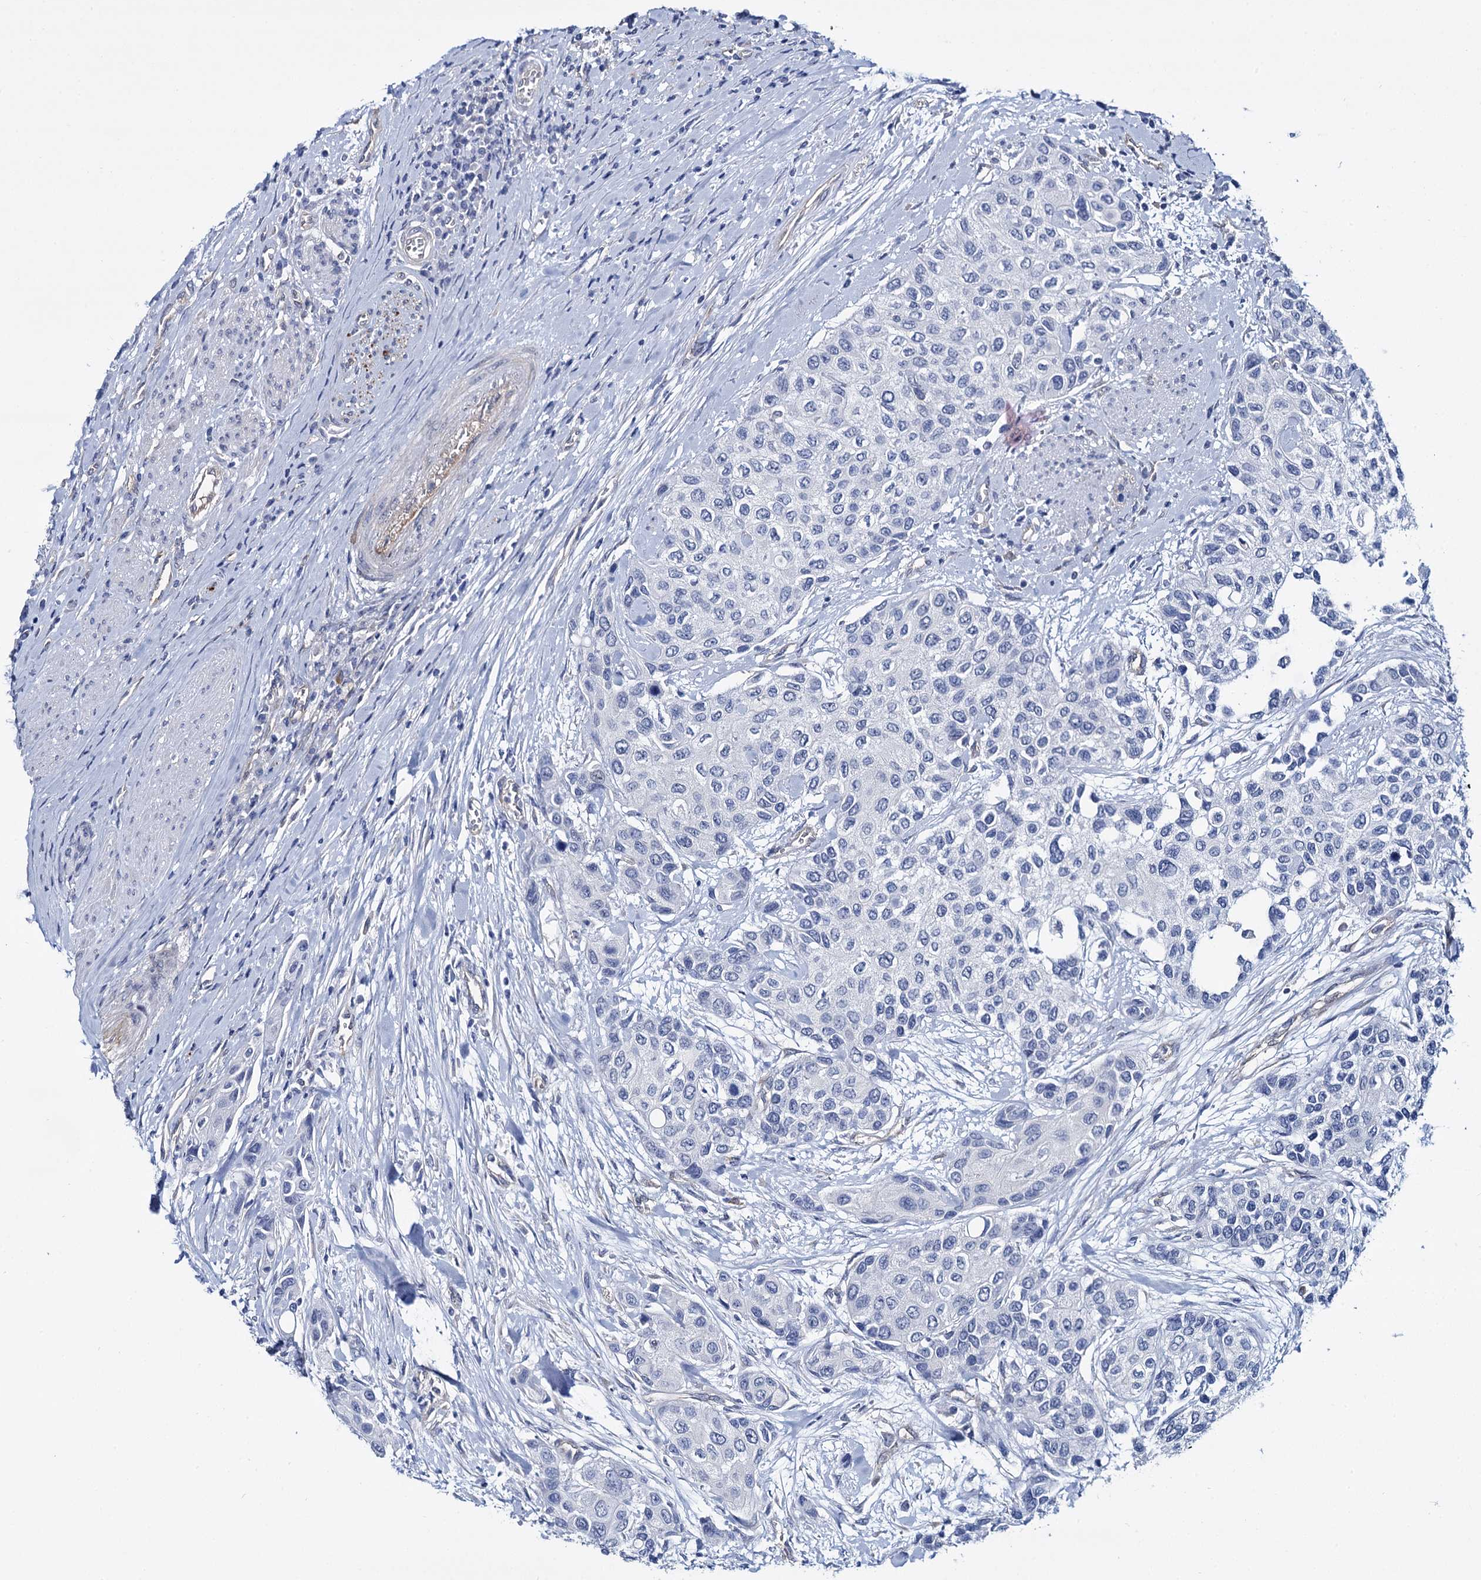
{"staining": {"intensity": "negative", "quantity": "none", "location": "none"}, "tissue": "urothelial cancer", "cell_type": "Tumor cells", "image_type": "cancer", "snomed": [{"axis": "morphology", "description": "Normal tissue, NOS"}, {"axis": "morphology", "description": "Urothelial carcinoma, High grade"}, {"axis": "topography", "description": "Vascular tissue"}, {"axis": "topography", "description": "Urinary bladder"}], "caption": "The IHC photomicrograph has no significant positivity in tumor cells of urothelial cancer tissue.", "gene": "STXBP1", "patient": {"sex": "female", "age": 56}}